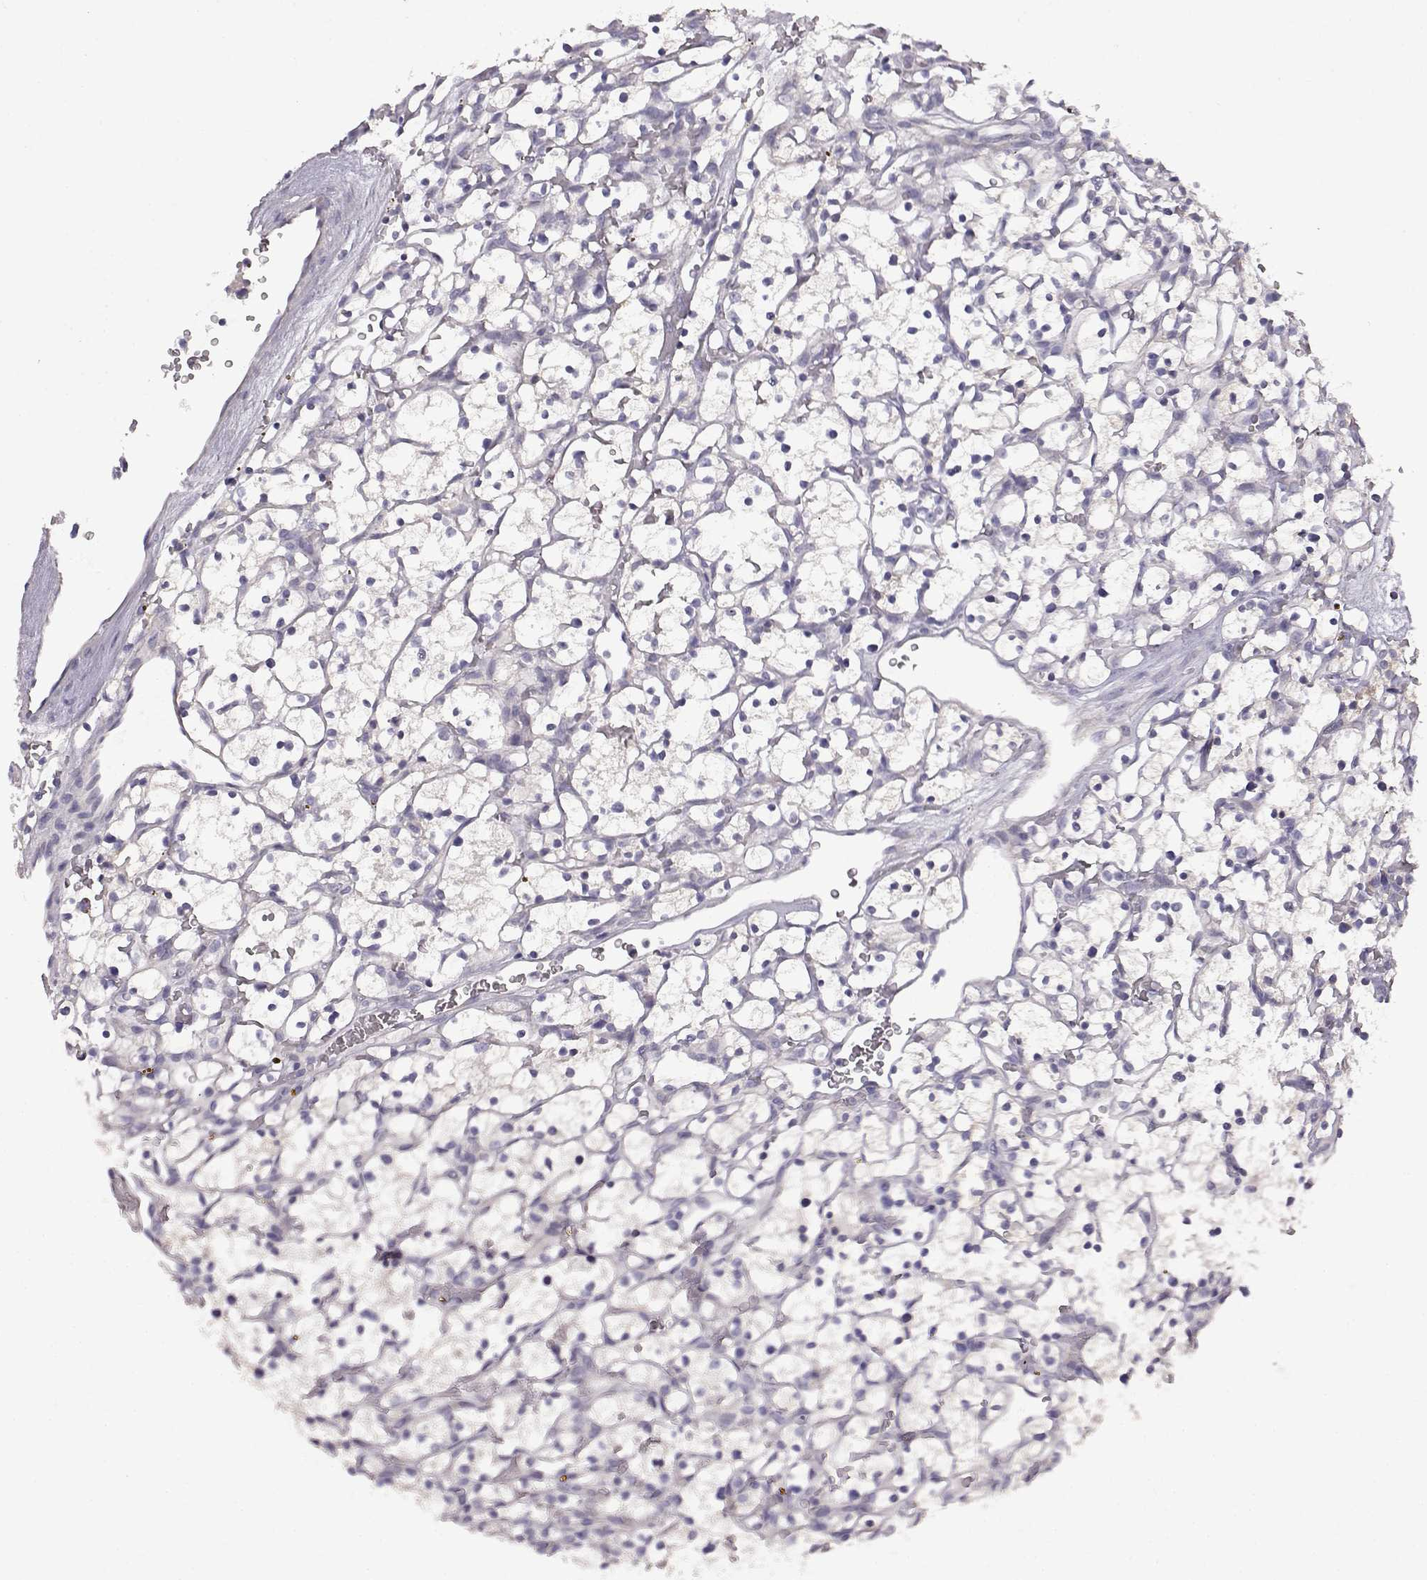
{"staining": {"intensity": "negative", "quantity": "none", "location": "none"}, "tissue": "renal cancer", "cell_type": "Tumor cells", "image_type": "cancer", "snomed": [{"axis": "morphology", "description": "Adenocarcinoma, NOS"}, {"axis": "topography", "description": "Kidney"}], "caption": "Immunohistochemistry of human renal adenocarcinoma shows no positivity in tumor cells.", "gene": "VGF", "patient": {"sex": "female", "age": 64}}